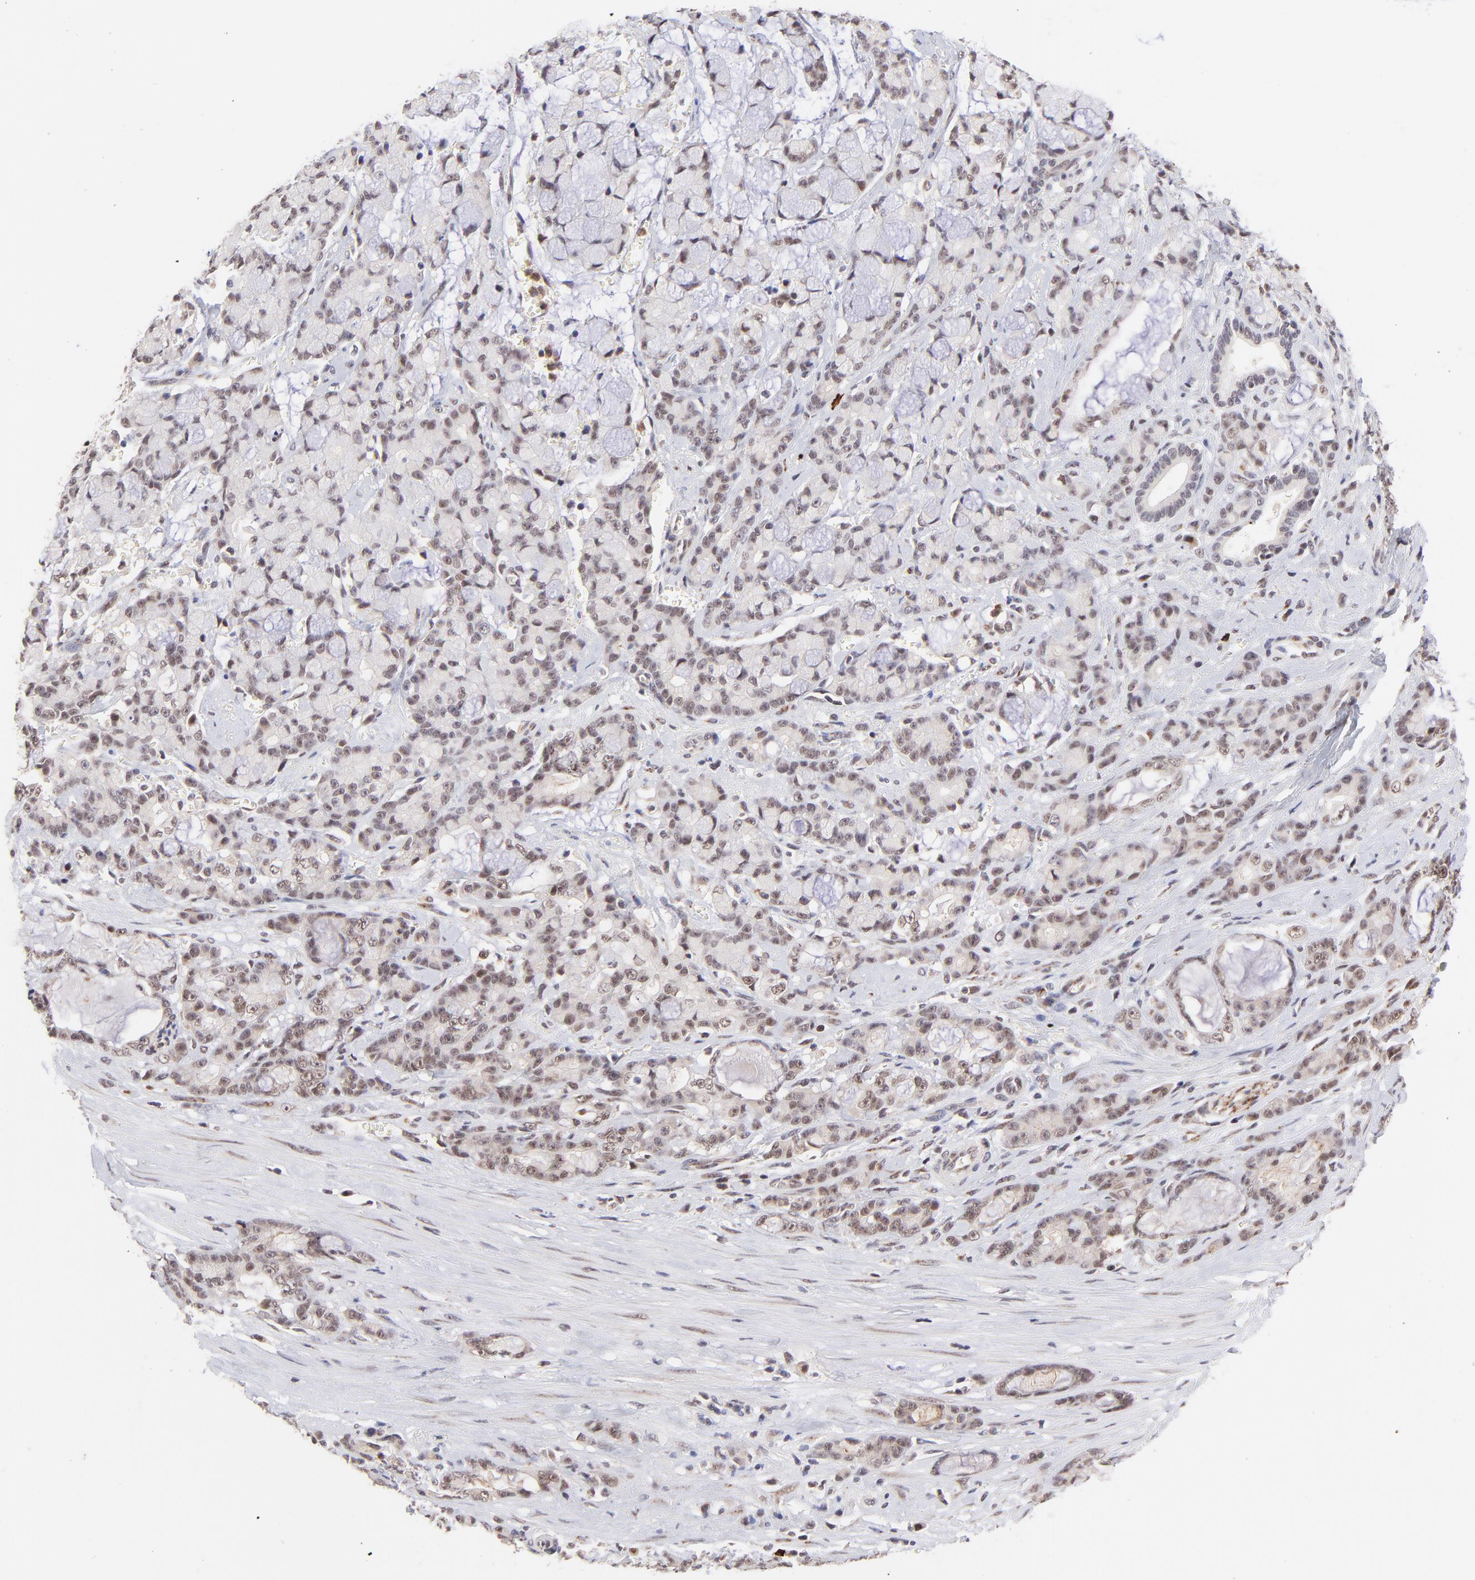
{"staining": {"intensity": "weak", "quantity": "25%-75%", "location": "nuclear"}, "tissue": "pancreatic cancer", "cell_type": "Tumor cells", "image_type": "cancer", "snomed": [{"axis": "morphology", "description": "Adenocarcinoma, NOS"}, {"axis": "topography", "description": "Pancreas"}], "caption": "Pancreatic adenocarcinoma was stained to show a protein in brown. There is low levels of weak nuclear expression in approximately 25%-75% of tumor cells.", "gene": "MED12", "patient": {"sex": "female", "age": 73}}